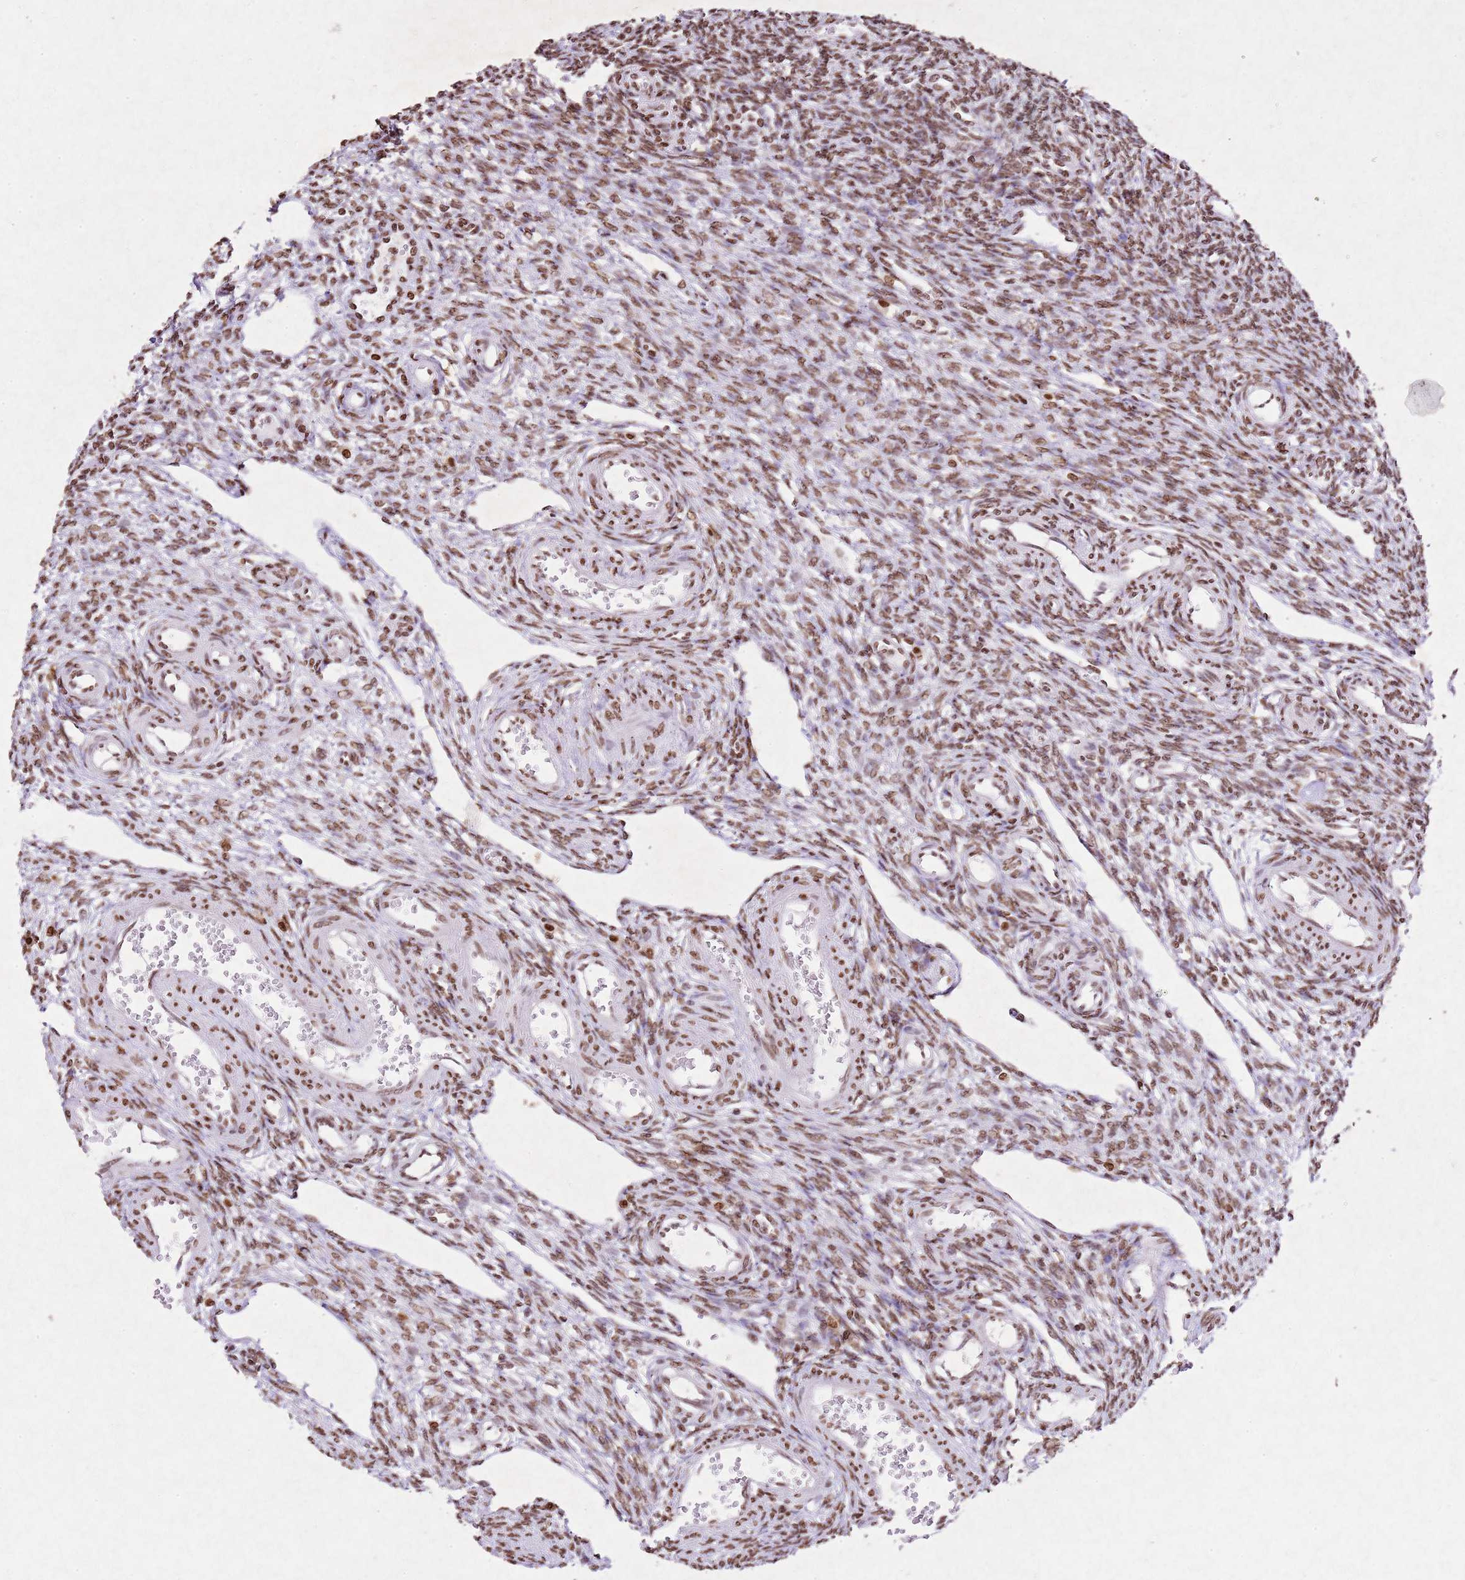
{"staining": {"intensity": "moderate", "quantity": ">75%", "location": "nuclear"}, "tissue": "ovary", "cell_type": "Ovarian stroma cells", "image_type": "normal", "snomed": [{"axis": "morphology", "description": "Normal tissue, NOS"}, {"axis": "morphology", "description": "Cyst, NOS"}, {"axis": "topography", "description": "Ovary"}], "caption": "Protein staining shows moderate nuclear positivity in approximately >75% of ovarian stroma cells in normal ovary.", "gene": "BMAL1", "patient": {"sex": "female", "age": 33}}